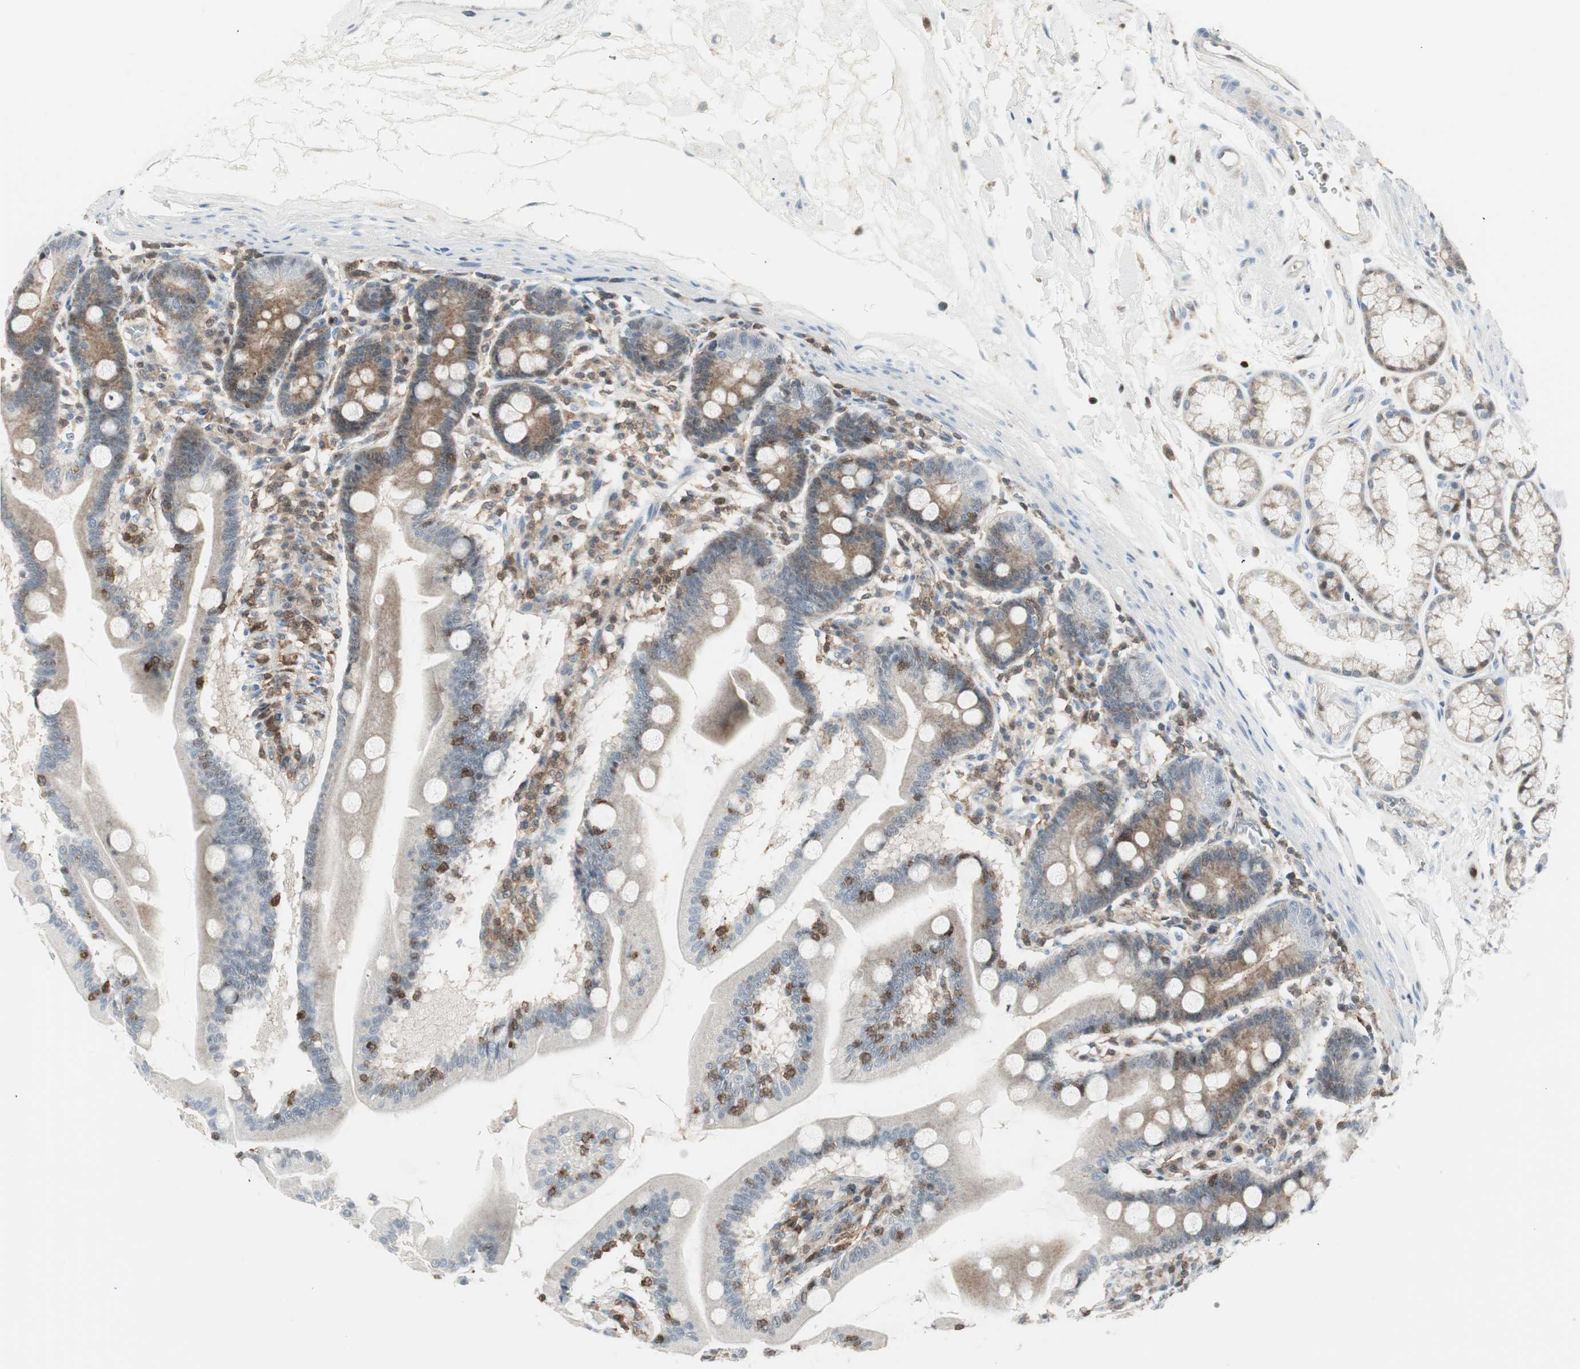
{"staining": {"intensity": "moderate", "quantity": "25%-75%", "location": "cytoplasmic/membranous"}, "tissue": "duodenum", "cell_type": "Glandular cells", "image_type": "normal", "snomed": [{"axis": "morphology", "description": "Normal tissue, NOS"}, {"axis": "topography", "description": "Duodenum"}], "caption": "Approximately 25%-75% of glandular cells in benign human duodenum show moderate cytoplasmic/membranous protein expression as visualized by brown immunohistochemical staining.", "gene": "PPP1CA", "patient": {"sex": "female", "age": 64}}